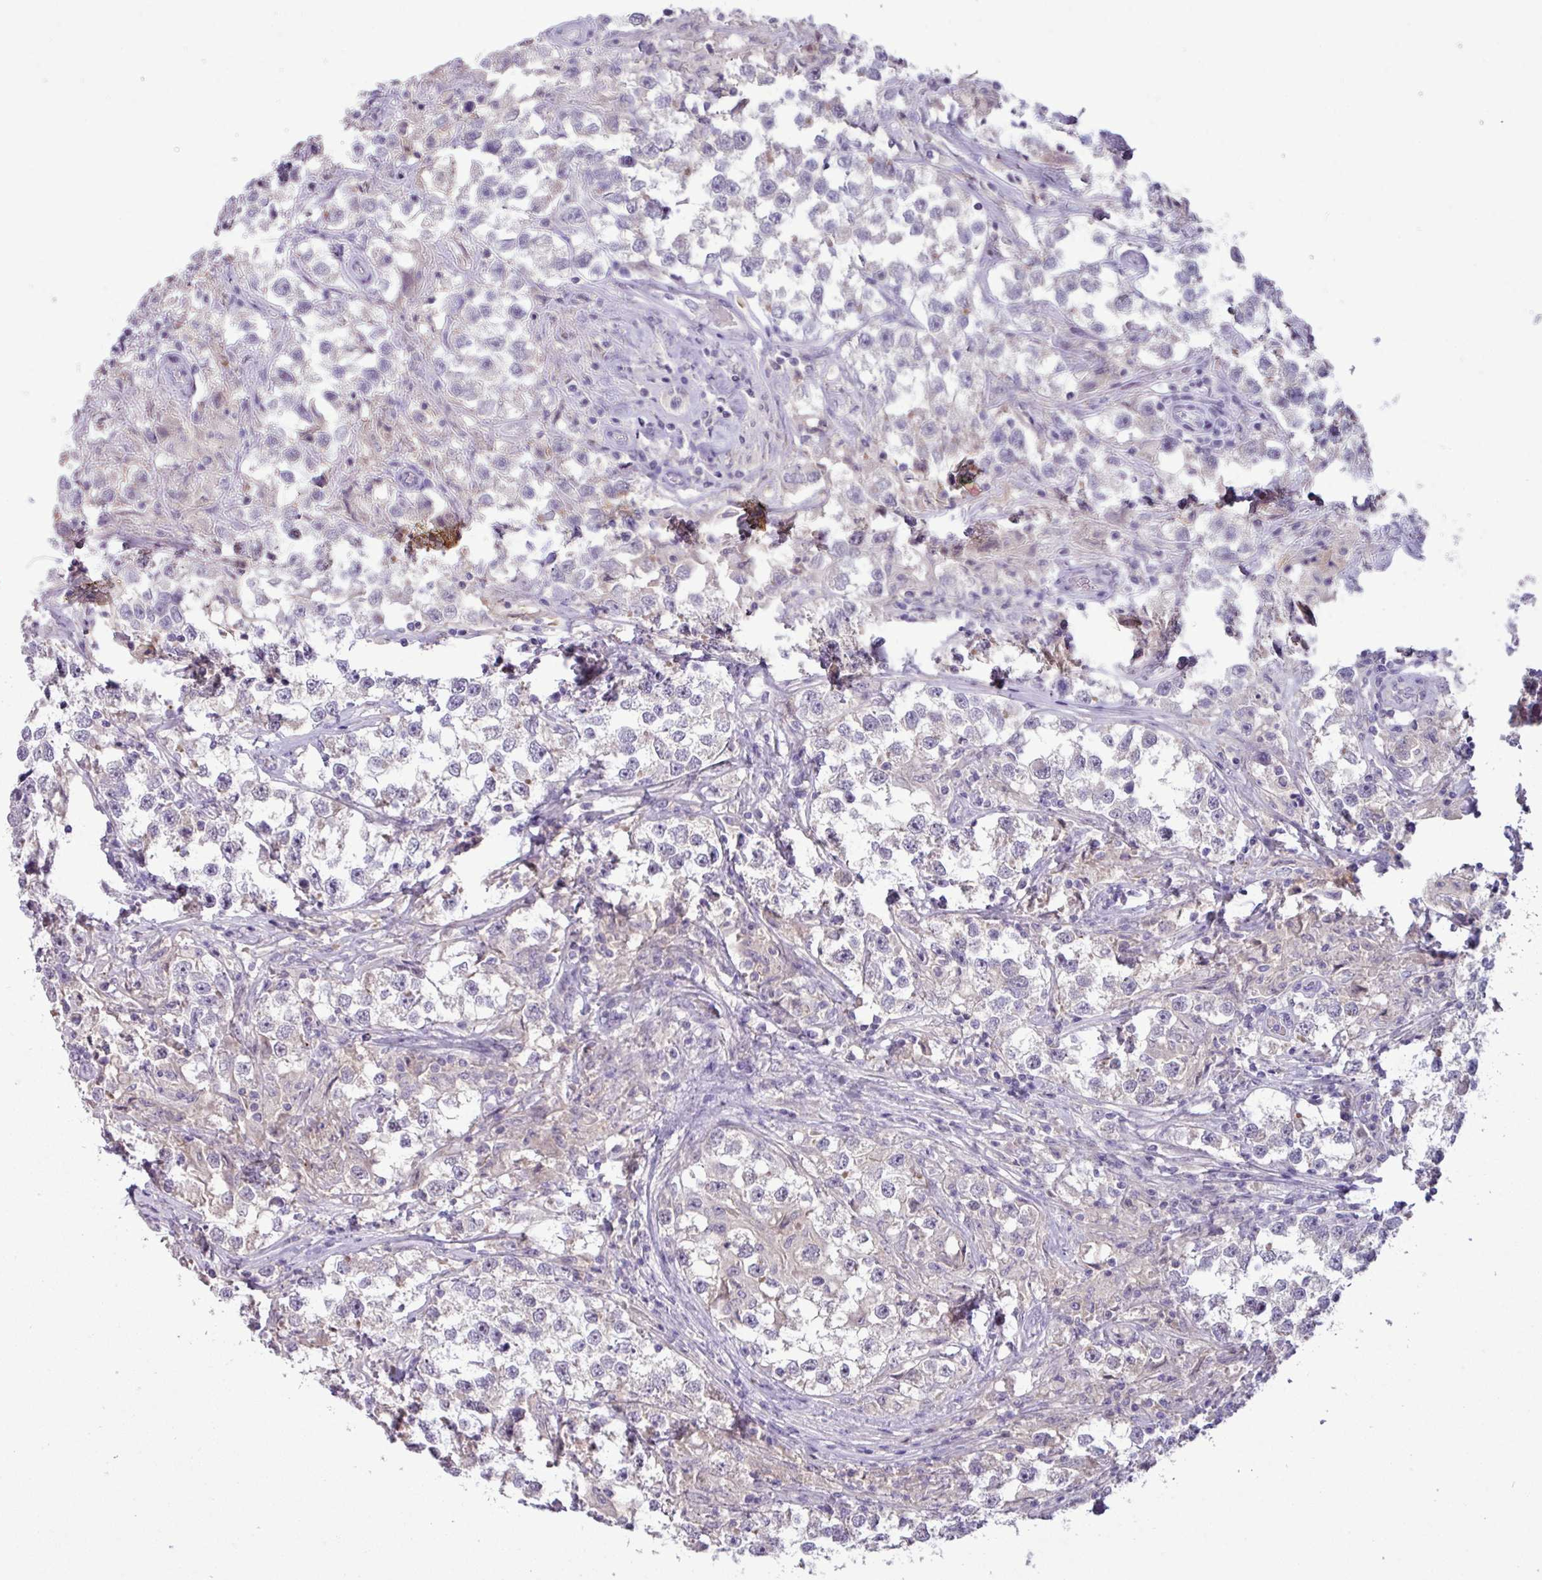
{"staining": {"intensity": "negative", "quantity": "none", "location": "none"}, "tissue": "testis cancer", "cell_type": "Tumor cells", "image_type": "cancer", "snomed": [{"axis": "morphology", "description": "Seminoma, NOS"}, {"axis": "topography", "description": "Testis"}], "caption": "DAB immunohistochemical staining of testis seminoma reveals no significant staining in tumor cells.", "gene": "PNLDC1", "patient": {"sex": "male", "age": 46}}